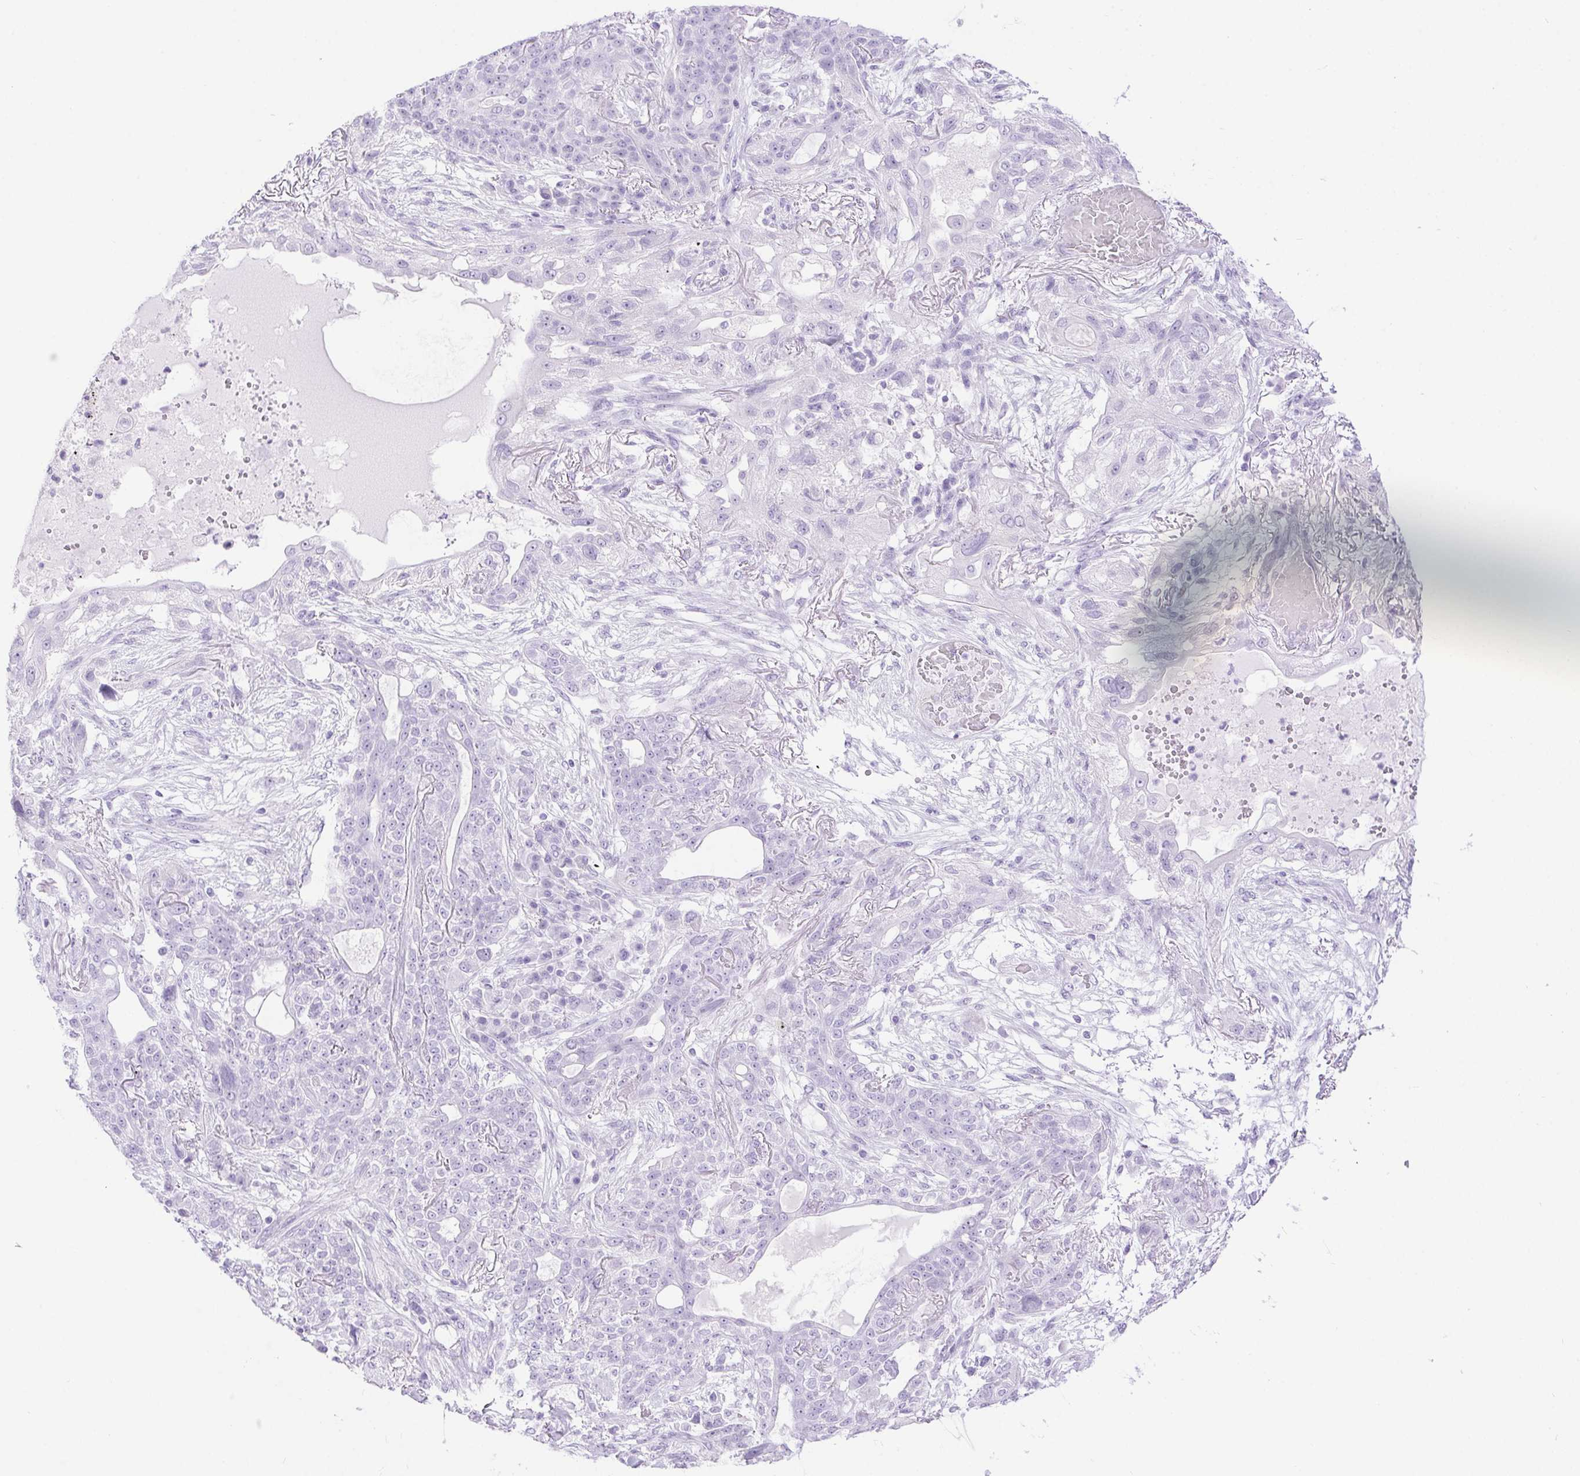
{"staining": {"intensity": "negative", "quantity": "none", "location": "none"}, "tissue": "lung cancer", "cell_type": "Tumor cells", "image_type": "cancer", "snomed": [{"axis": "morphology", "description": "Squamous cell carcinoma, NOS"}, {"axis": "topography", "description": "Lung"}], "caption": "High power microscopy micrograph of an IHC image of lung cancer (squamous cell carcinoma), revealing no significant expression in tumor cells.", "gene": "ERP27", "patient": {"sex": "female", "age": 70}}